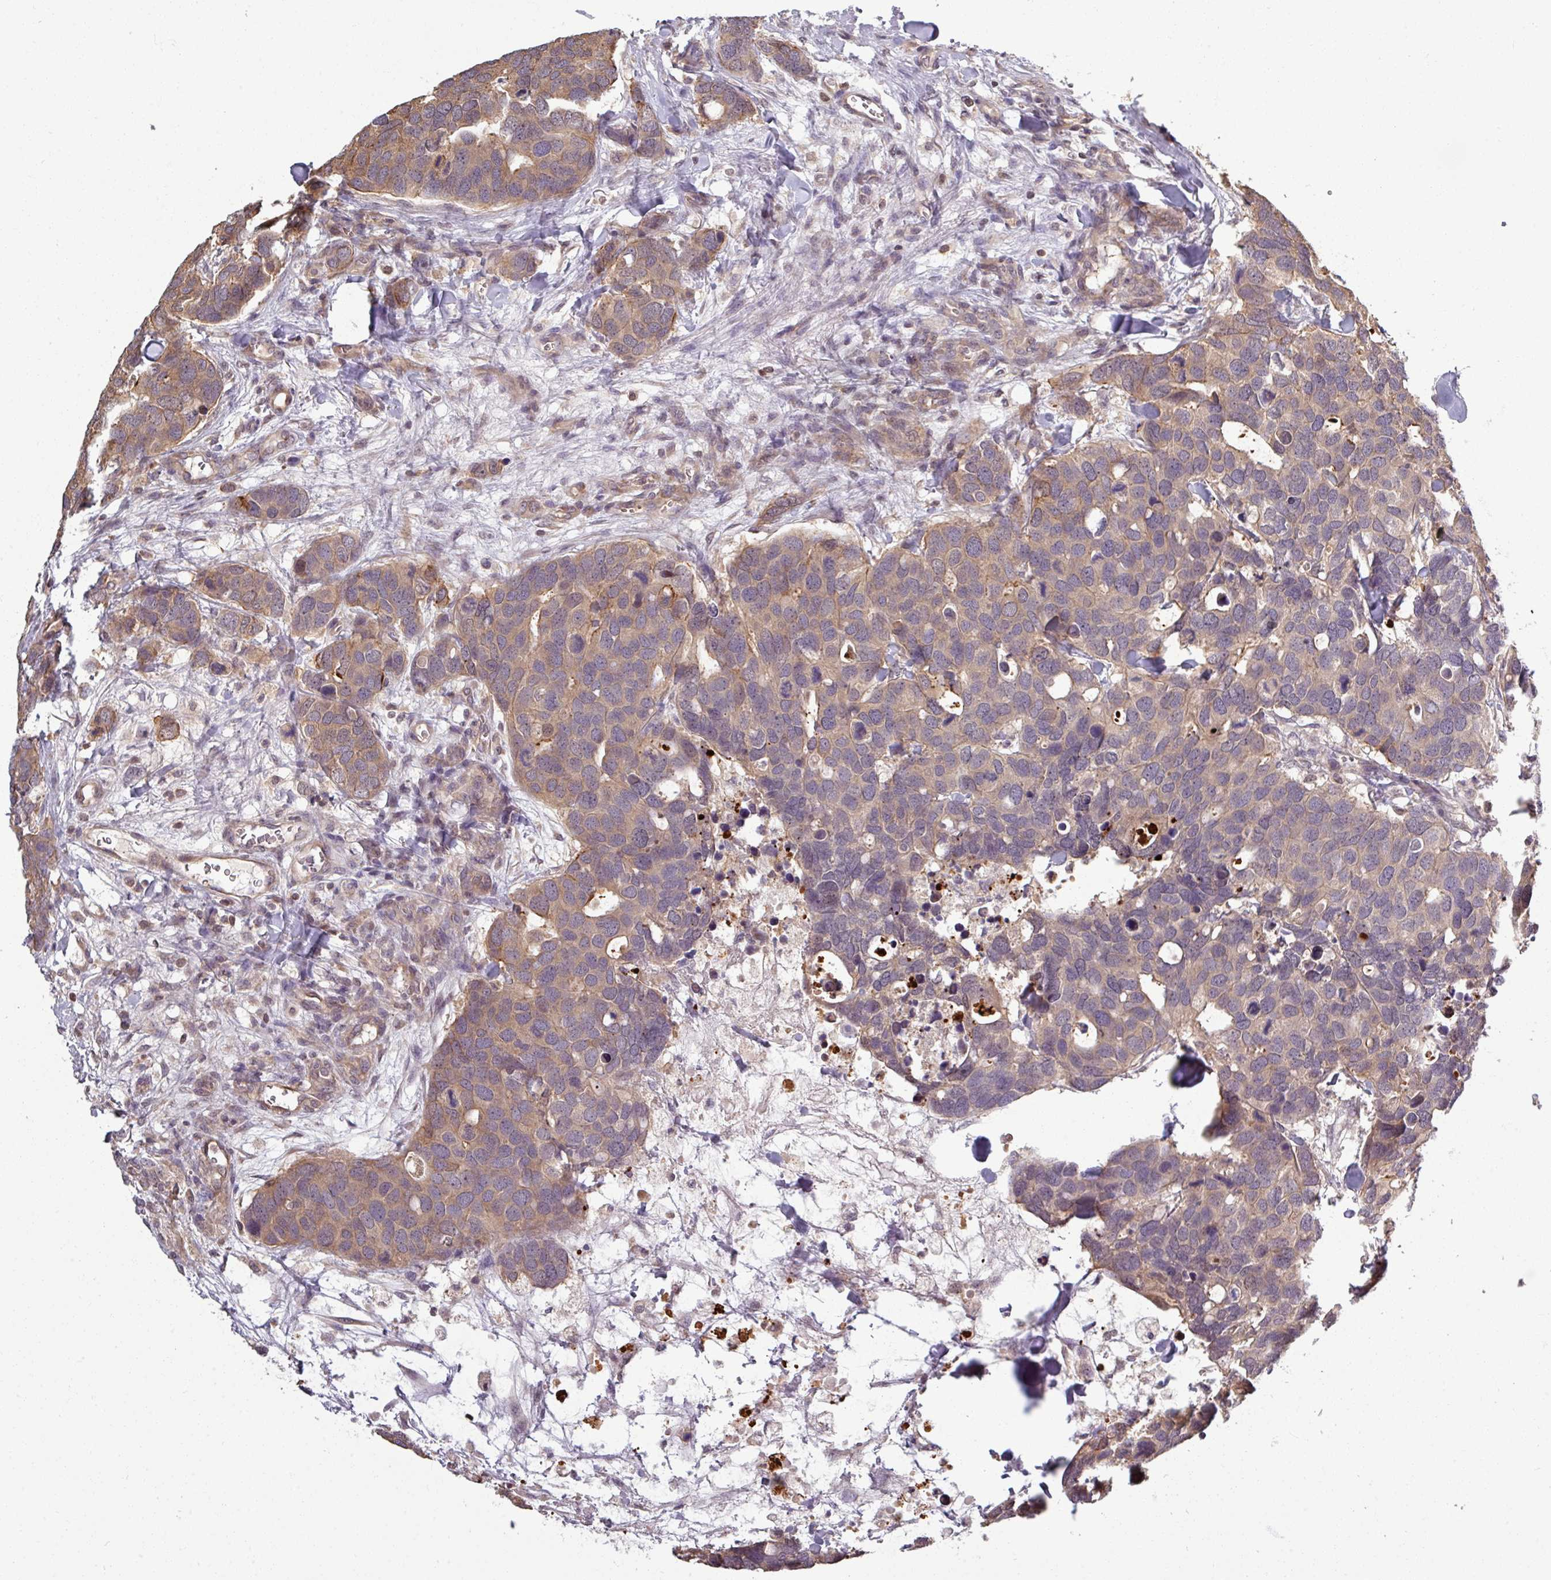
{"staining": {"intensity": "weak", "quantity": ">75%", "location": "cytoplasmic/membranous"}, "tissue": "breast cancer", "cell_type": "Tumor cells", "image_type": "cancer", "snomed": [{"axis": "morphology", "description": "Duct carcinoma"}, {"axis": "topography", "description": "Breast"}], "caption": "Brown immunohistochemical staining in breast cancer (infiltrating ductal carcinoma) reveals weak cytoplasmic/membranous staining in approximately >75% of tumor cells.", "gene": "TUSC3", "patient": {"sex": "female", "age": 83}}